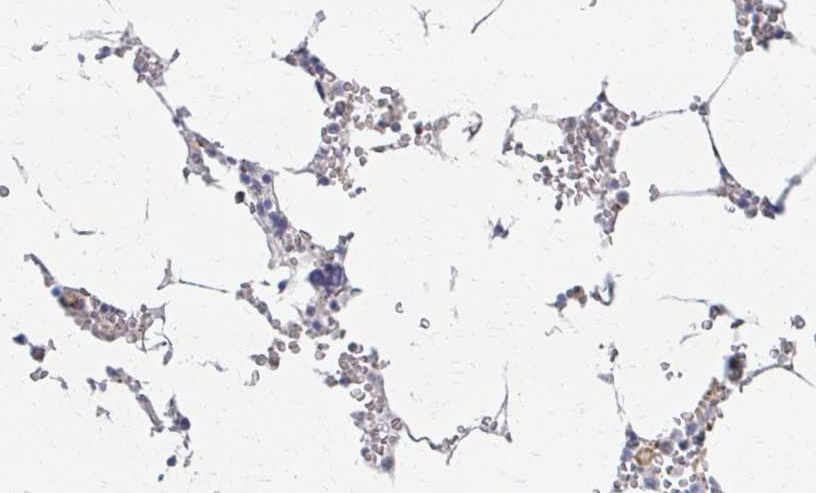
{"staining": {"intensity": "weak", "quantity": "<25%", "location": "cytoplasmic/membranous"}, "tissue": "bone marrow", "cell_type": "Hematopoietic cells", "image_type": "normal", "snomed": [{"axis": "morphology", "description": "Normal tissue, NOS"}, {"axis": "topography", "description": "Bone marrow"}], "caption": "Immunohistochemical staining of benign human bone marrow displays no significant expression in hematopoietic cells. (DAB immunohistochemistry with hematoxylin counter stain).", "gene": "EOLA1", "patient": {"sex": "male", "age": 54}}